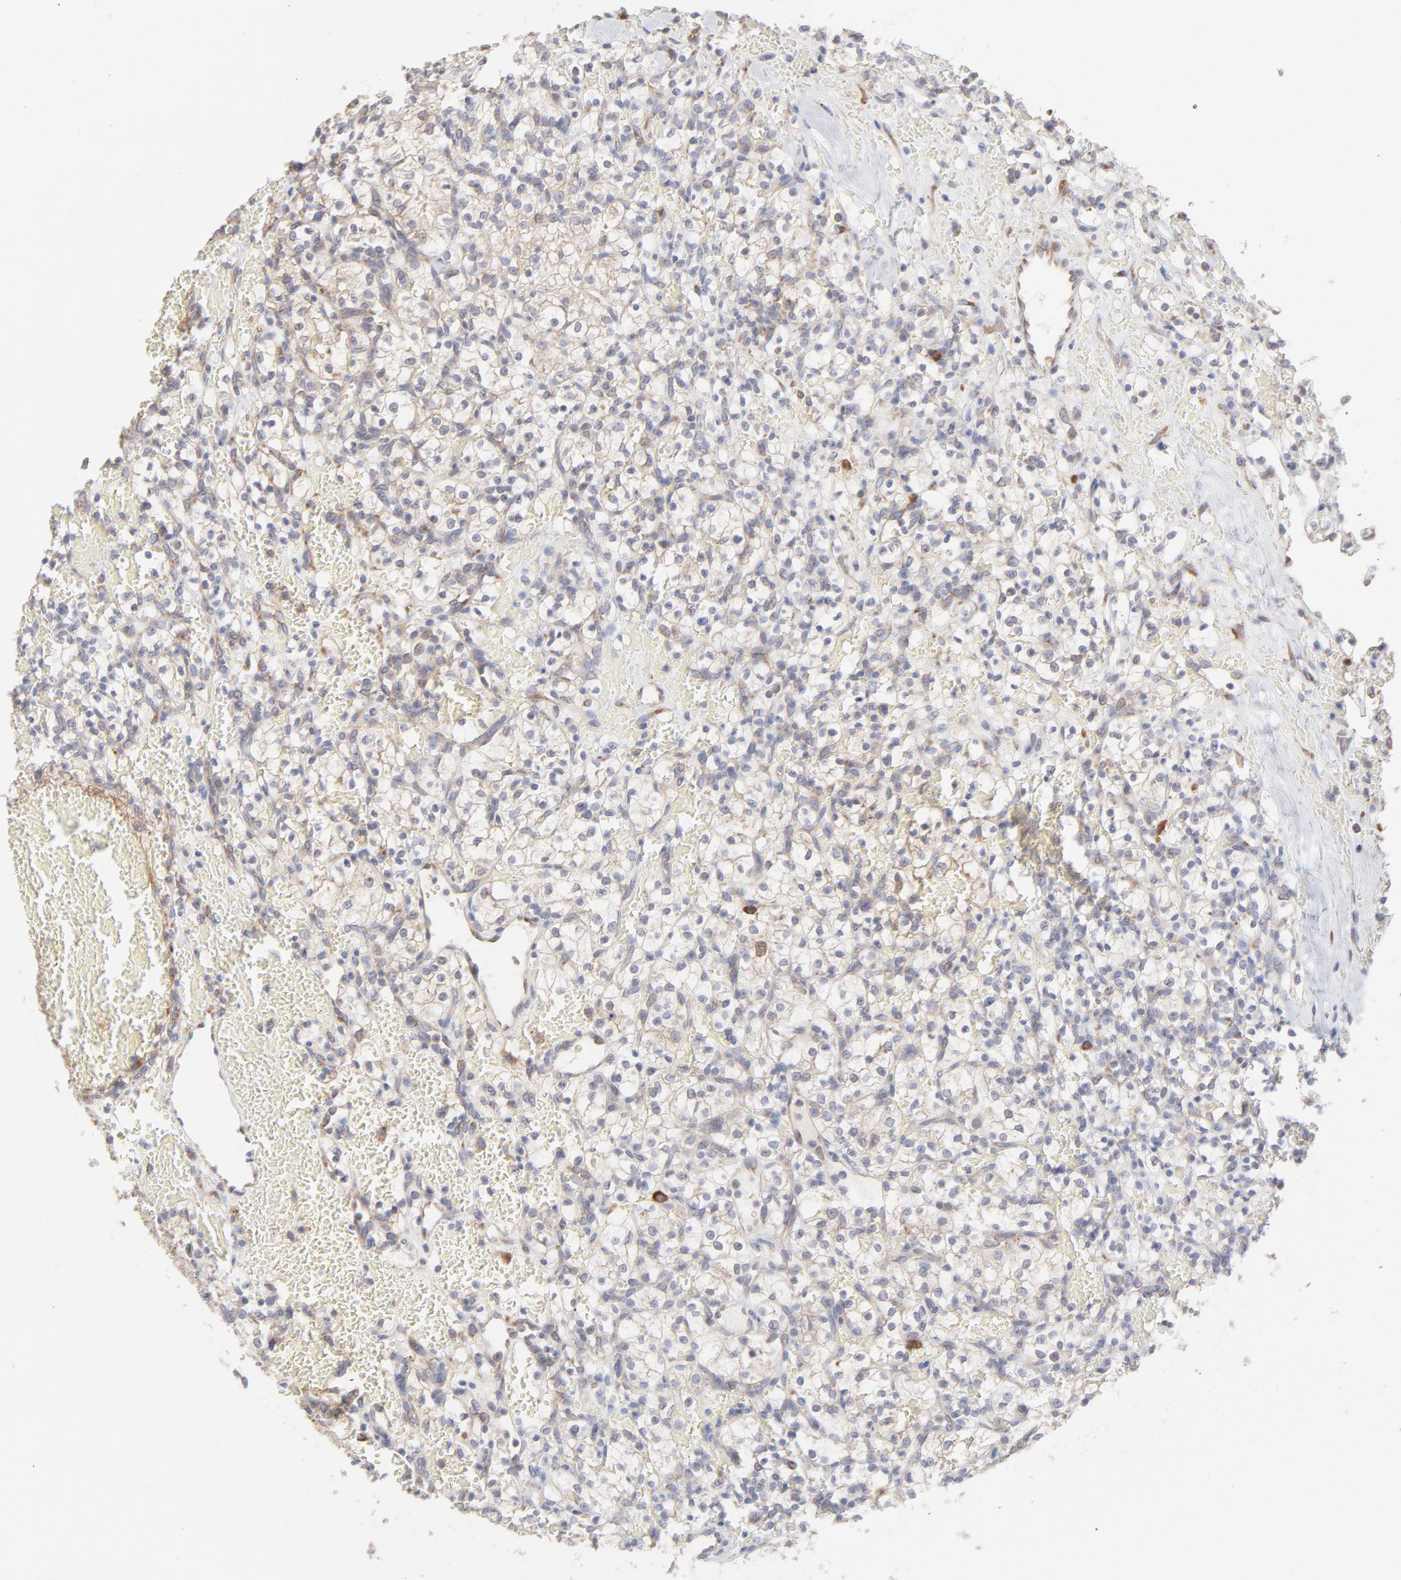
{"staining": {"intensity": "negative", "quantity": "none", "location": "none"}, "tissue": "renal cancer", "cell_type": "Tumor cells", "image_type": "cancer", "snomed": [{"axis": "morphology", "description": "Adenocarcinoma, NOS"}, {"axis": "topography", "description": "Kidney"}], "caption": "Tumor cells show no significant staining in renal cancer (adenocarcinoma).", "gene": "RPS21", "patient": {"sex": "female", "age": 60}}